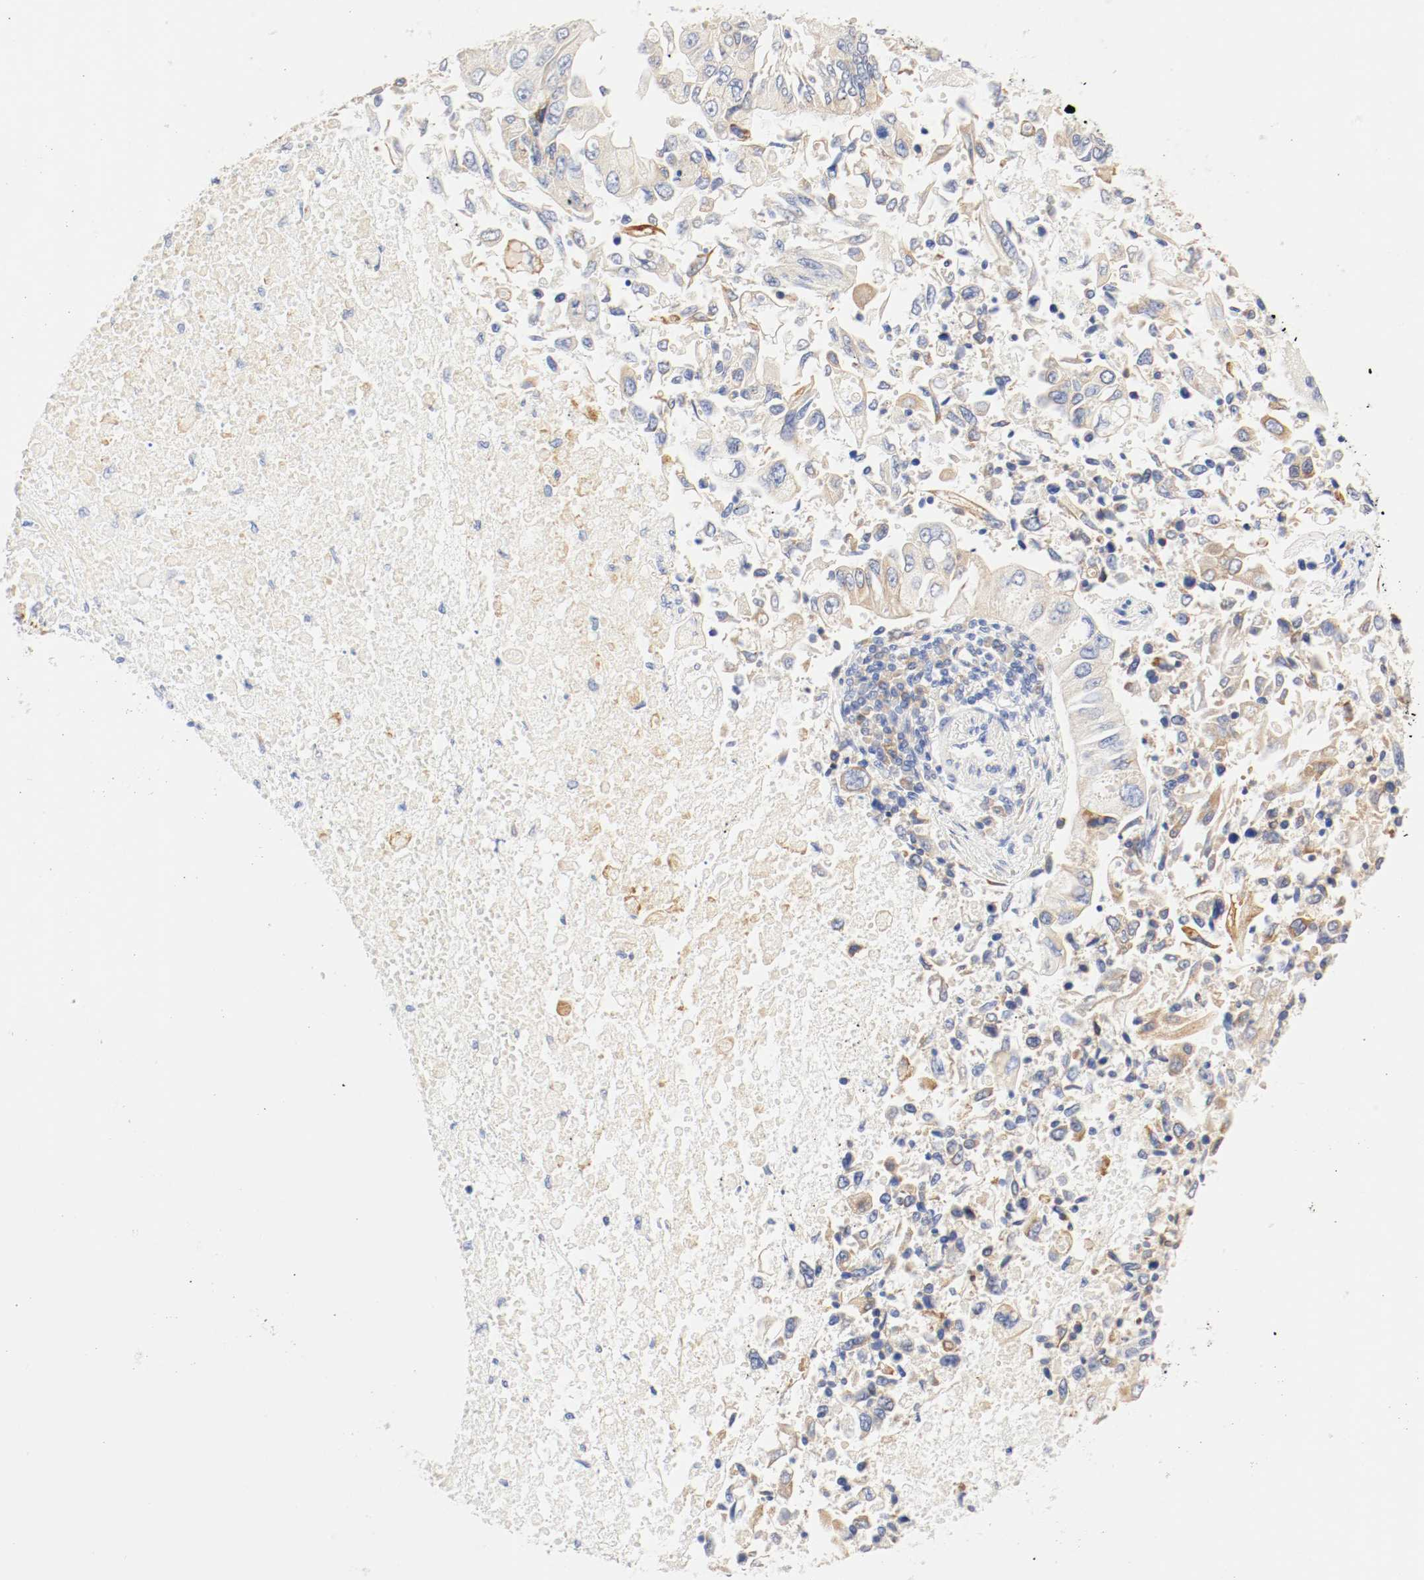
{"staining": {"intensity": "moderate", "quantity": "25%-75%", "location": "cytoplasmic/membranous"}, "tissue": "lung cancer", "cell_type": "Tumor cells", "image_type": "cancer", "snomed": [{"axis": "morphology", "description": "Adenocarcinoma, NOS"}, {"axis": "topography", "description": "Lung"}], "caption": "There is medium levels of moderate cytoplasmic/membranous positivity in tumor cells of lung cancer, as demonstrated by immunohistochemical staining (brown color).", "gene": "GIT1", "patient": {"sex": "male", "age": 84}}